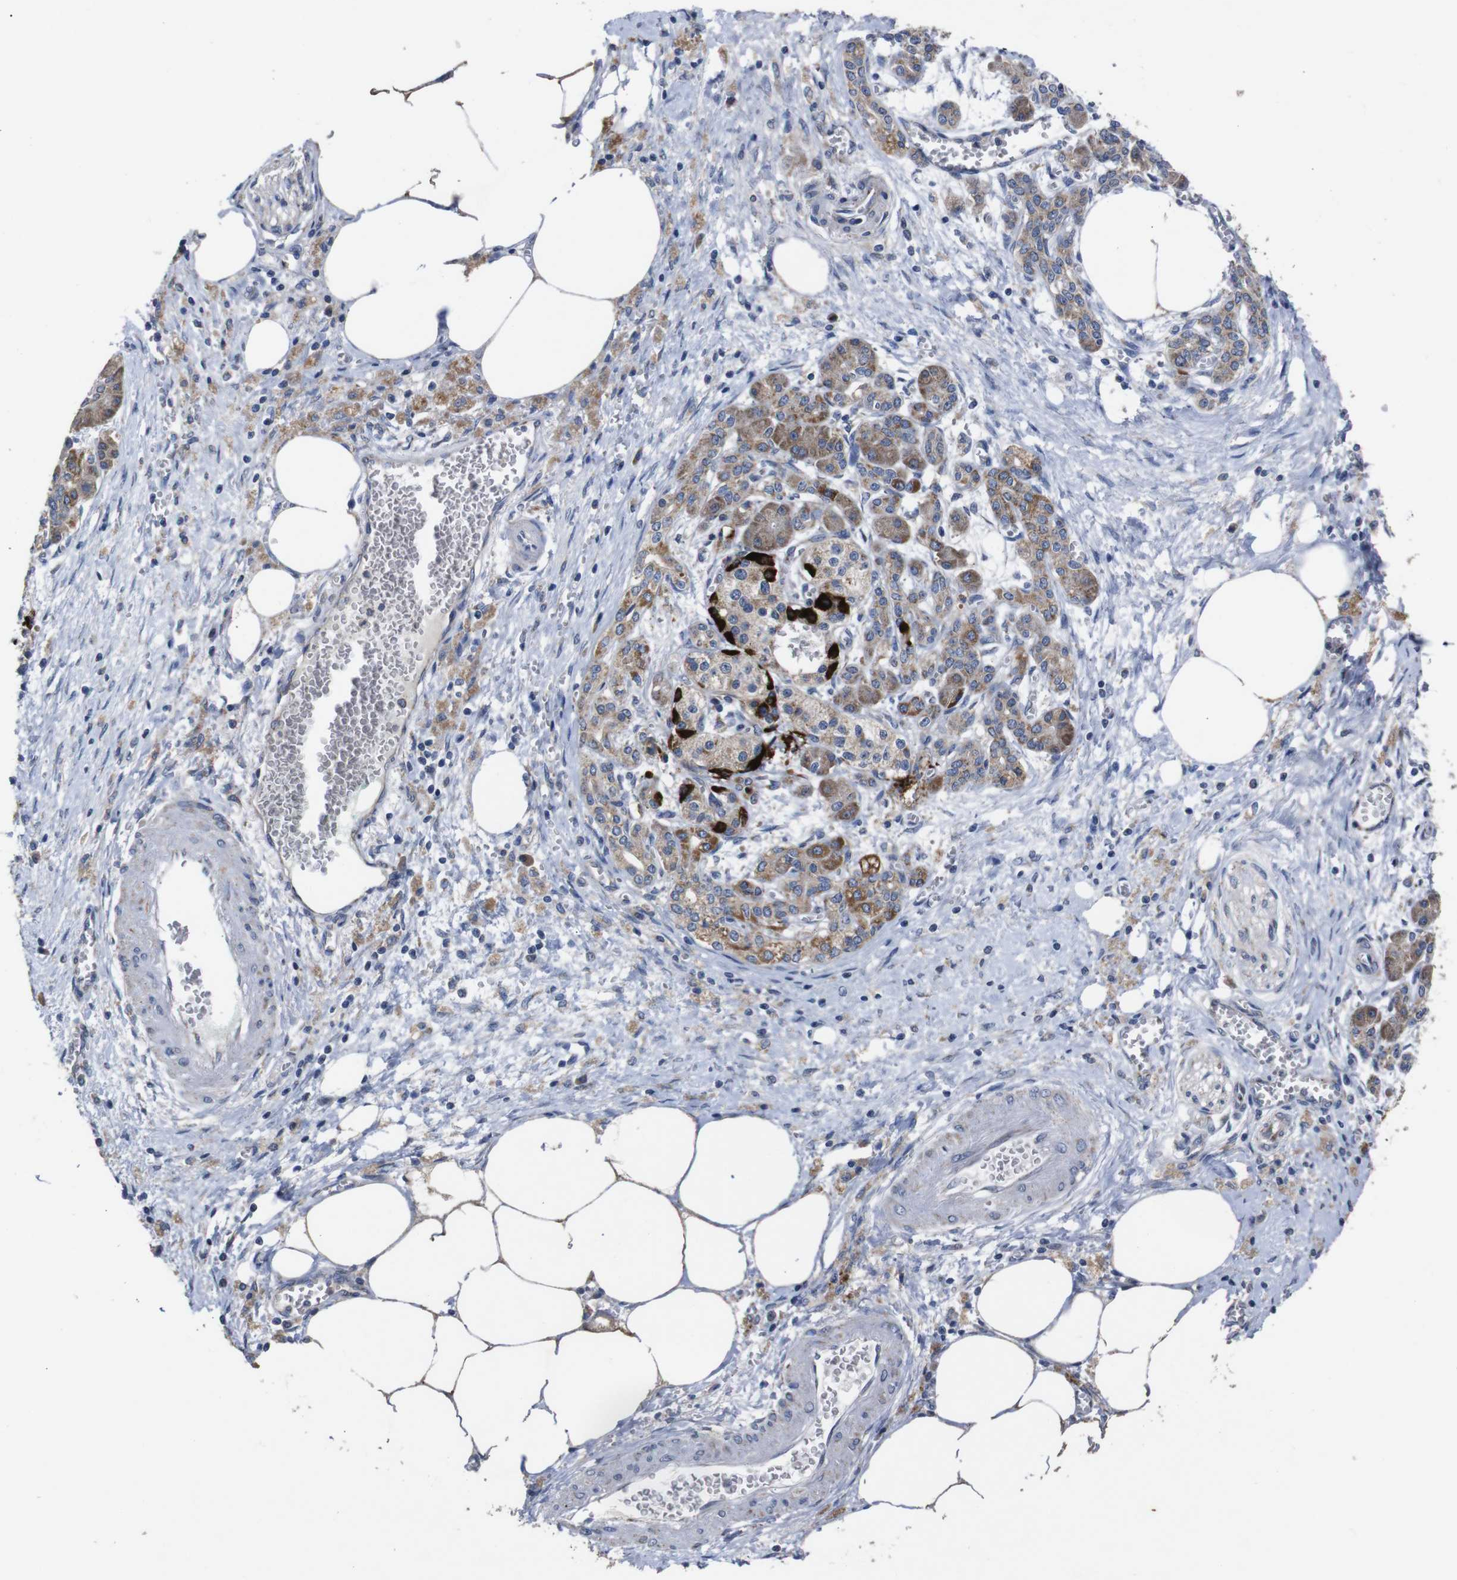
{"staining": {"intensity": "moderate", "quantity": ">75%", "location": "cytoplasmic/membranous"}, "tissue": "pancreatic cancer", "cell_type": "Tumor cells", "image_type": "cancer", "snomed": [{"axis": "morphology", "description": "Adenocarcinoma, NOS"}, {"axis": "topography", "description": "Pancreas"}], "caption": "A histopathology image of human pancreatic cancer stained for a protein reveals moderate cytoplasmic/membranous brown staining in tumor cells.", "gene": "CHST10", "patient": {"sex": "female", "age": 70}}